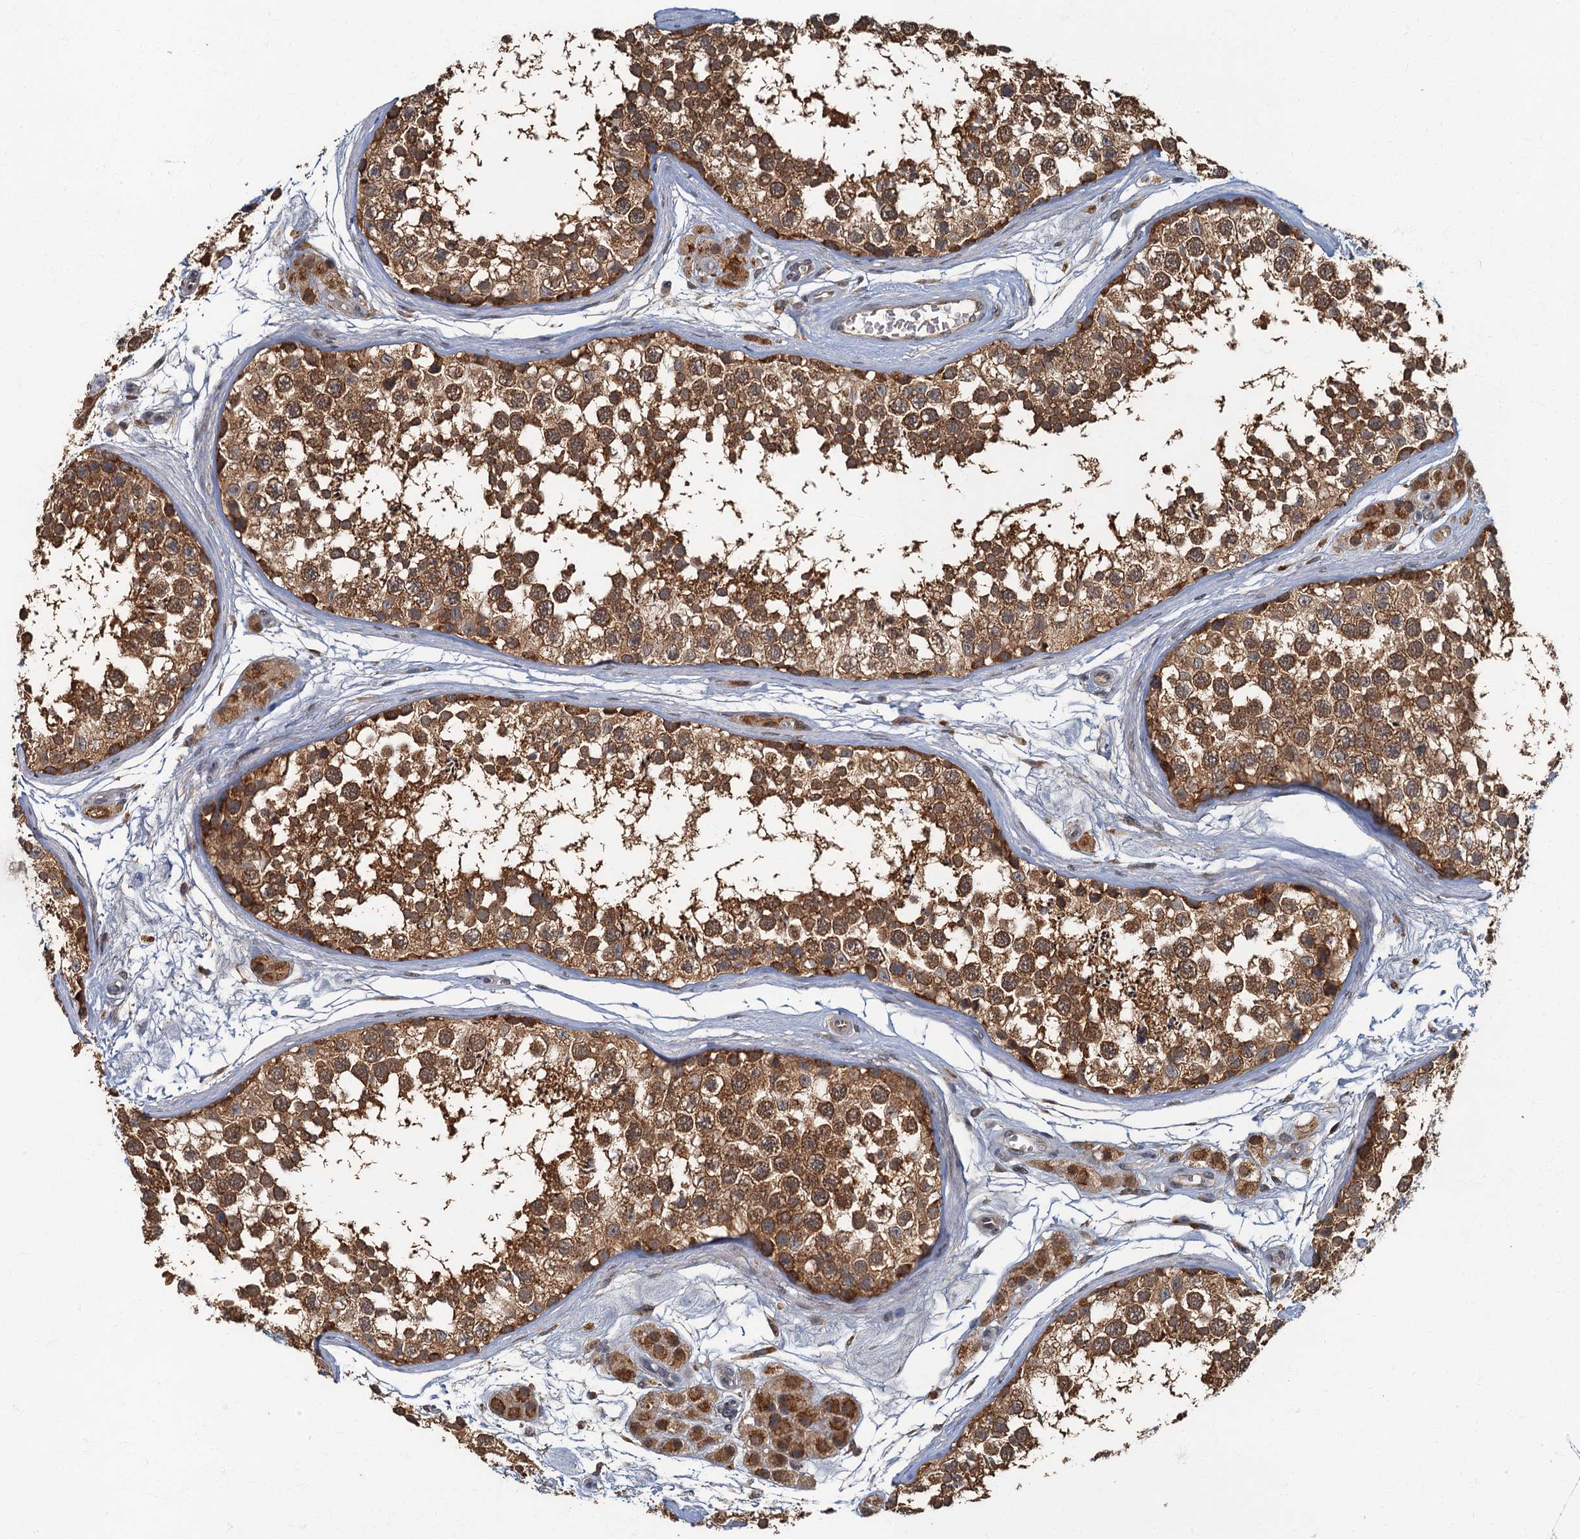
{"staining": {"intensity": "strong", "quantity": ">75%", "location": "cytoplasmic/membranous"}, "tissue": "testis", "cell_type": "Cells in seminiferous ducts", "image_type": "normal", "snomed": [{"axis": "morphology", "description": "Normal tissue, NOS"}, {"axis": "topography", "description": "Testis"}], "caption": "Cells in seminiferous ducts exhibit high levels of strong cytoplasmic/membranous positivity in approximately >75% of cells in benign testis.", "gene": "WDCP", "patient": {"sex": "male", "age": 56}}